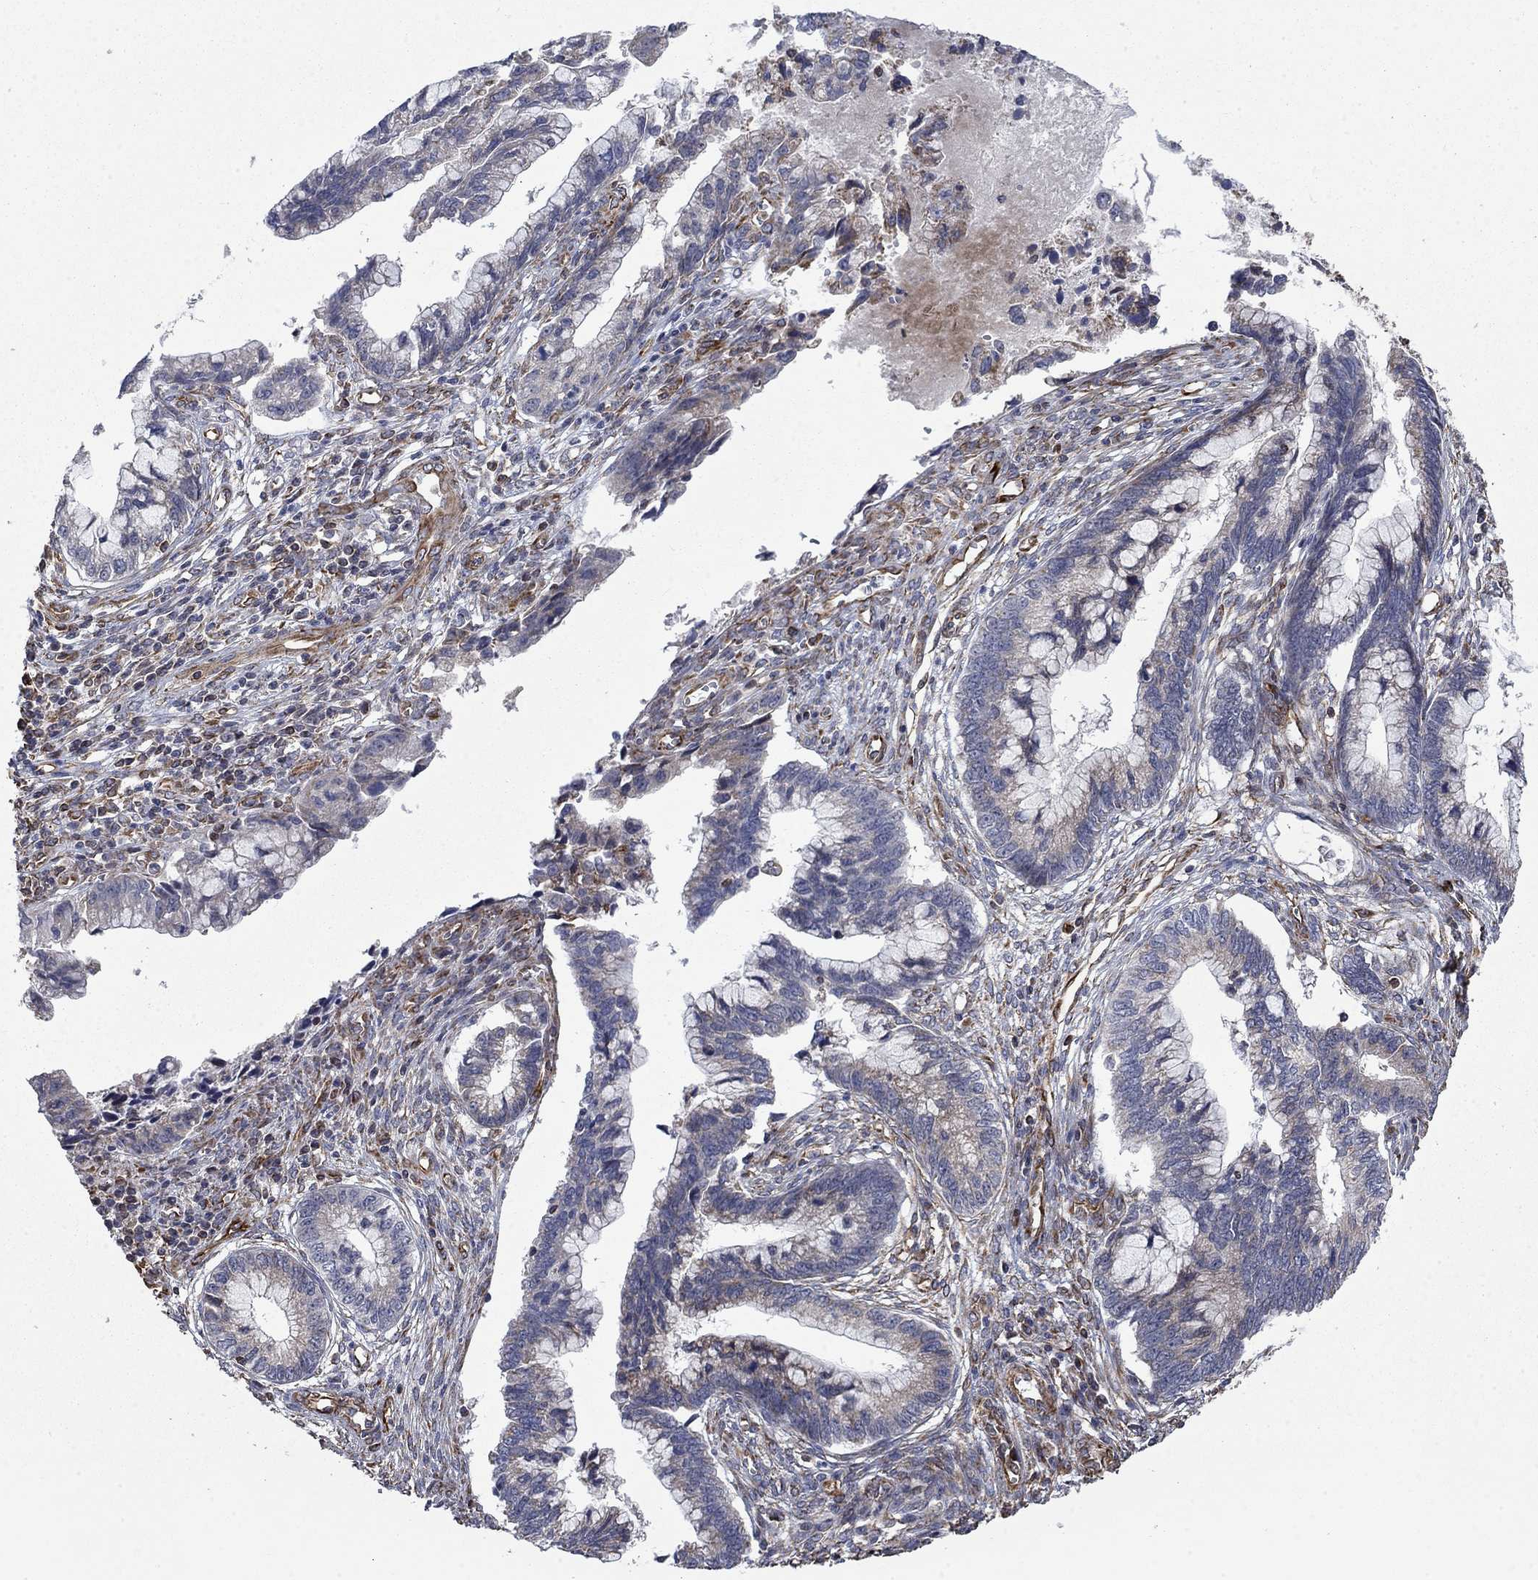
{"staining": {"intensity": "negative", "quantity": "none", "location": "none"}, "tissue": "cervical cancer", "cell_type": "Tumor cells", "image_type": "cancer", "snomed": [{"axis": "morphology", "description": "Adenocarcinoma, NOS"}, {"axis": "topography", "description": "Cervix"}], "caption": "DAB immunohistochemical staining of human adenocarcinoma (cervical) demonstrates no significant positivity in tumor cells.", "gene": "NDUFC1", "patient": {"sex": "female", "age": 44}}